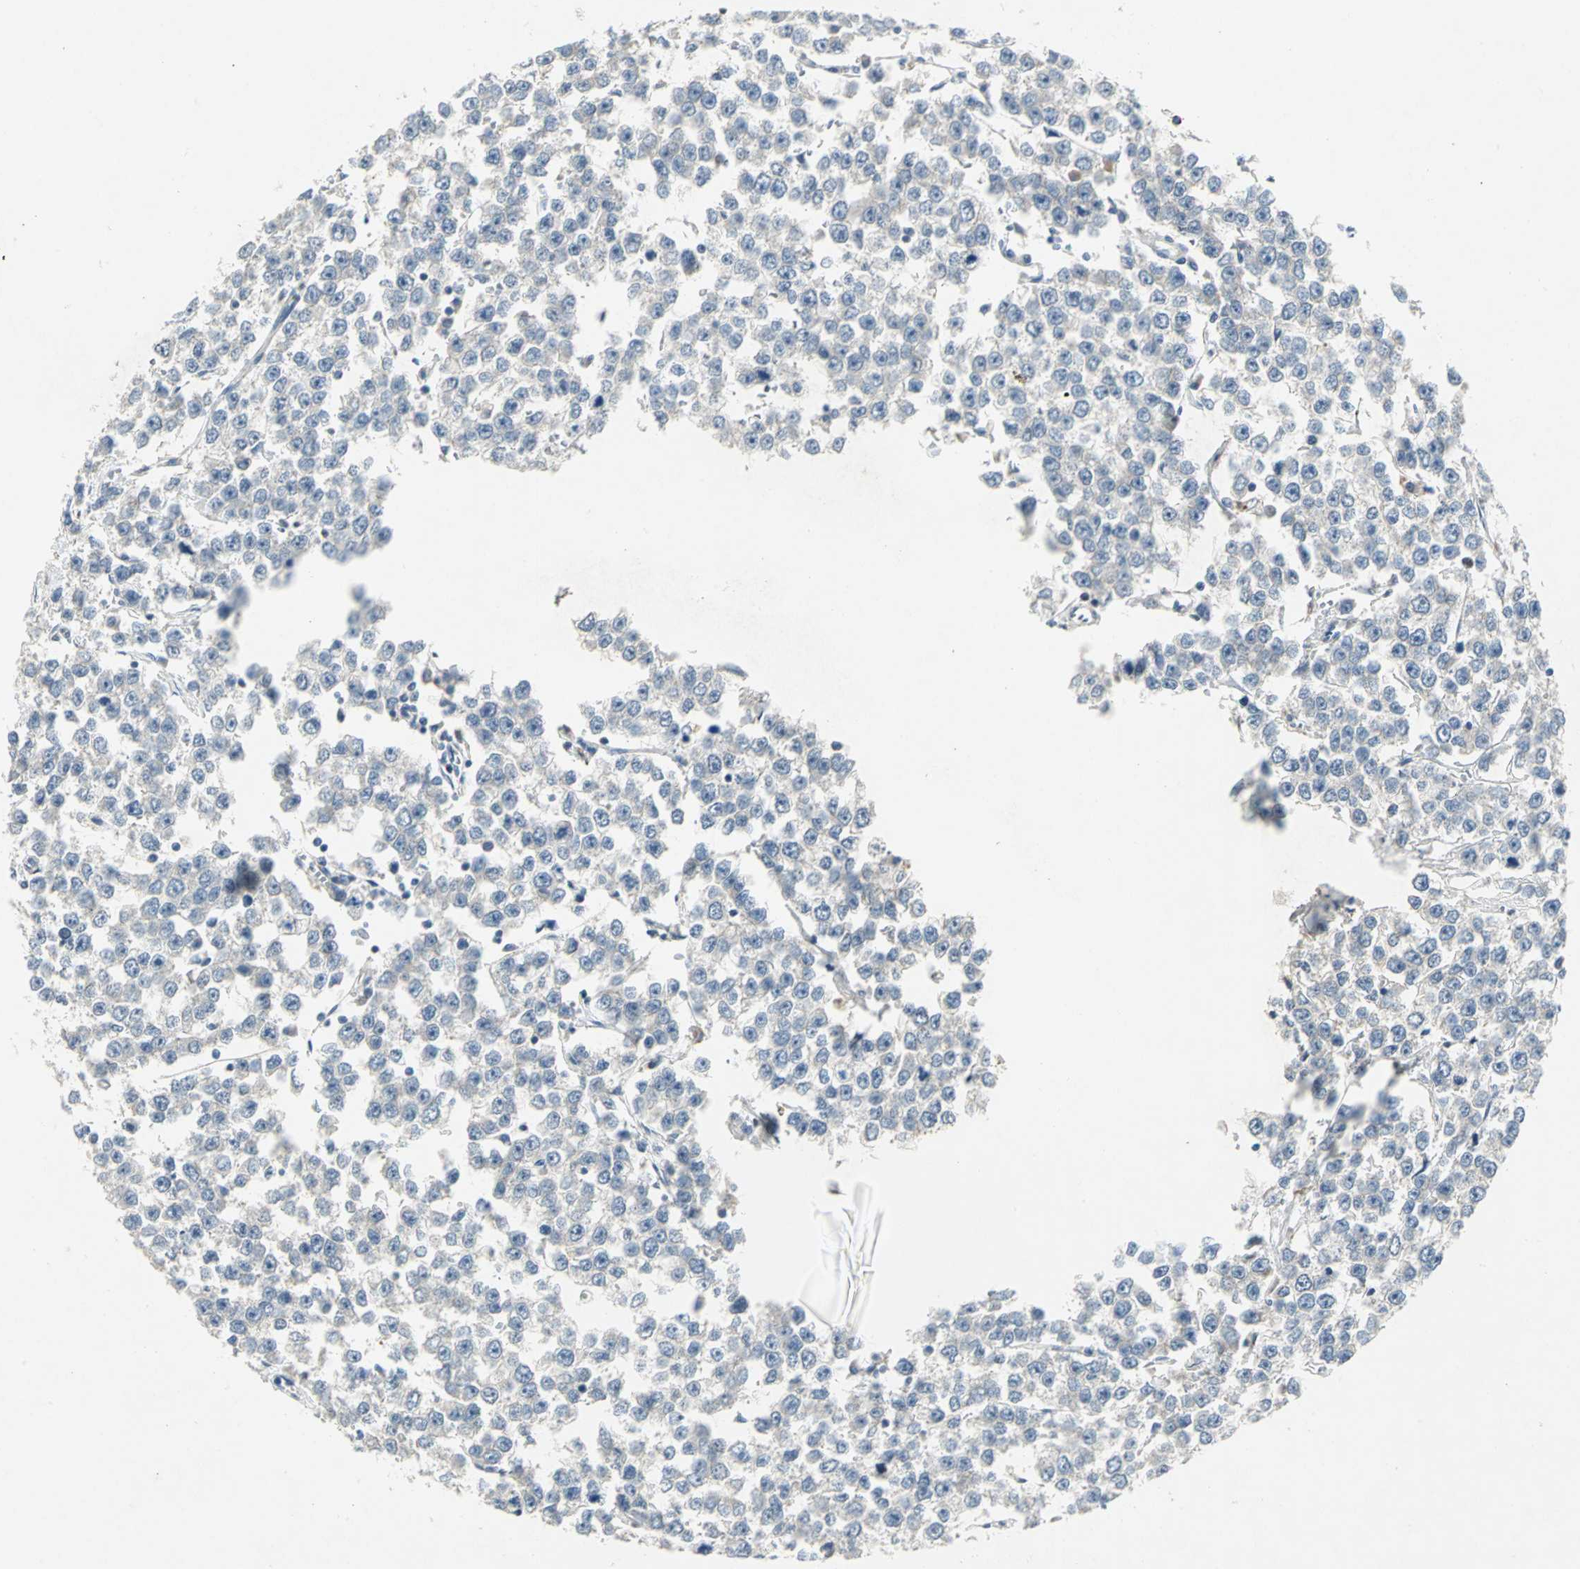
{"staining": {"intensity": "negative", "quantity": "none", "location": "none"}, "tissue": "testis cancer", "cell_type": "Tumor cells", "image_type": "cancer", "snomed": [{"axis": "morphology", "description": "Seminoma, NOS"}, {"axis": "morphology", "description": "Carcinoma, Embryonal, NOS"}, {"axis": "topography", "description": "Testis"}], "caption": "High power microscopy photomicrograph of an immunohistochemistry histopathology image of seminoma (testis), revealing no significant expression in tumor cells.", "gene": "SPPL2B", "patient": {"sex": "male", "age": 52}}